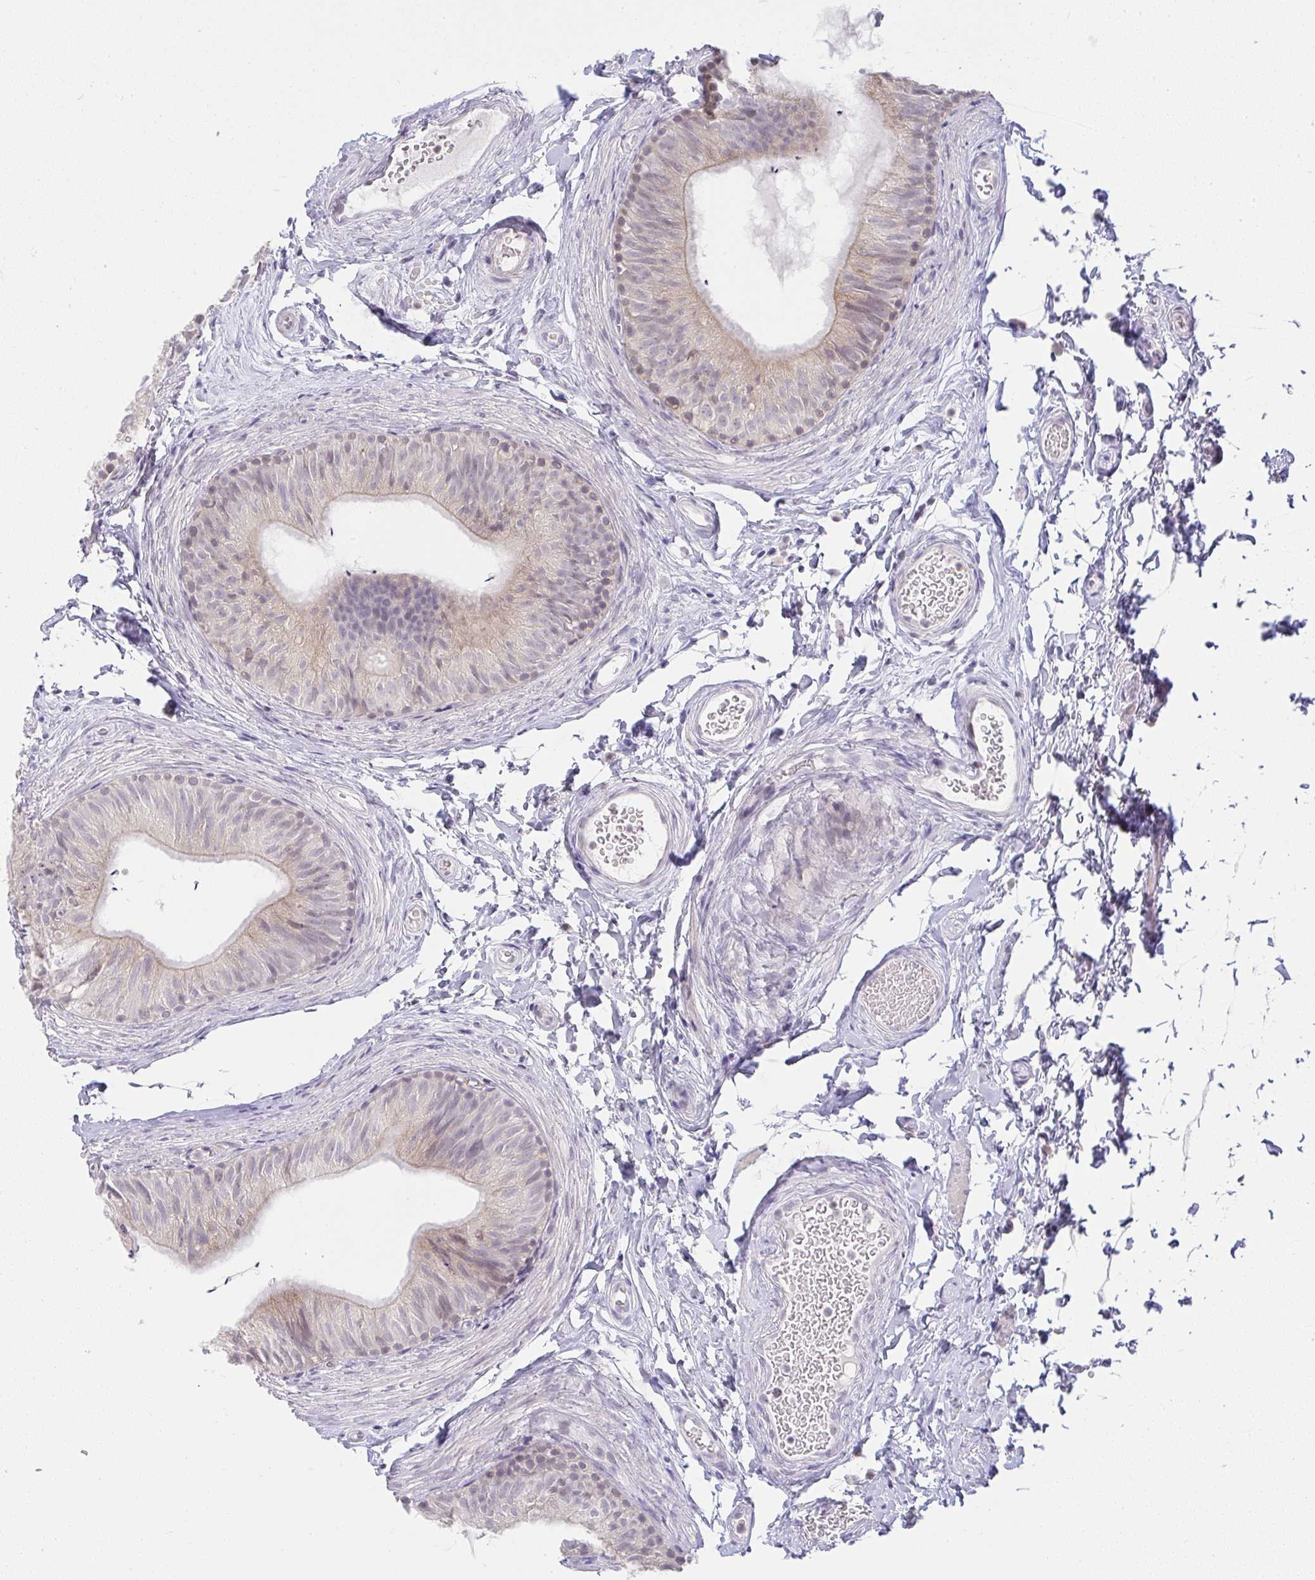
{"staining": {"intensity": "weak", "quantity": "<25%", "location": "cytoplasmic/membranous"}, "tissue": "epididymis", "cell_type": "Glandular cells", "image_type": "normal", "snomed": [{"axis": "morphology", "description": "Normal tissue, NOS"}, {"axis": "topography", "description": "Epididymis, spermatic cord, NOS"}, {"axis": "topography", "description": "Epididymis"}, {"axis": "topography", "description": "Peripheral nerve tissue"}], "caption": "This is an immunohistochemistry micrograph of benign human epididymis. There is no positivity in glandular cells.", "gene": "CACNA1S", "patient": {"sex": "male", "age": 29}}